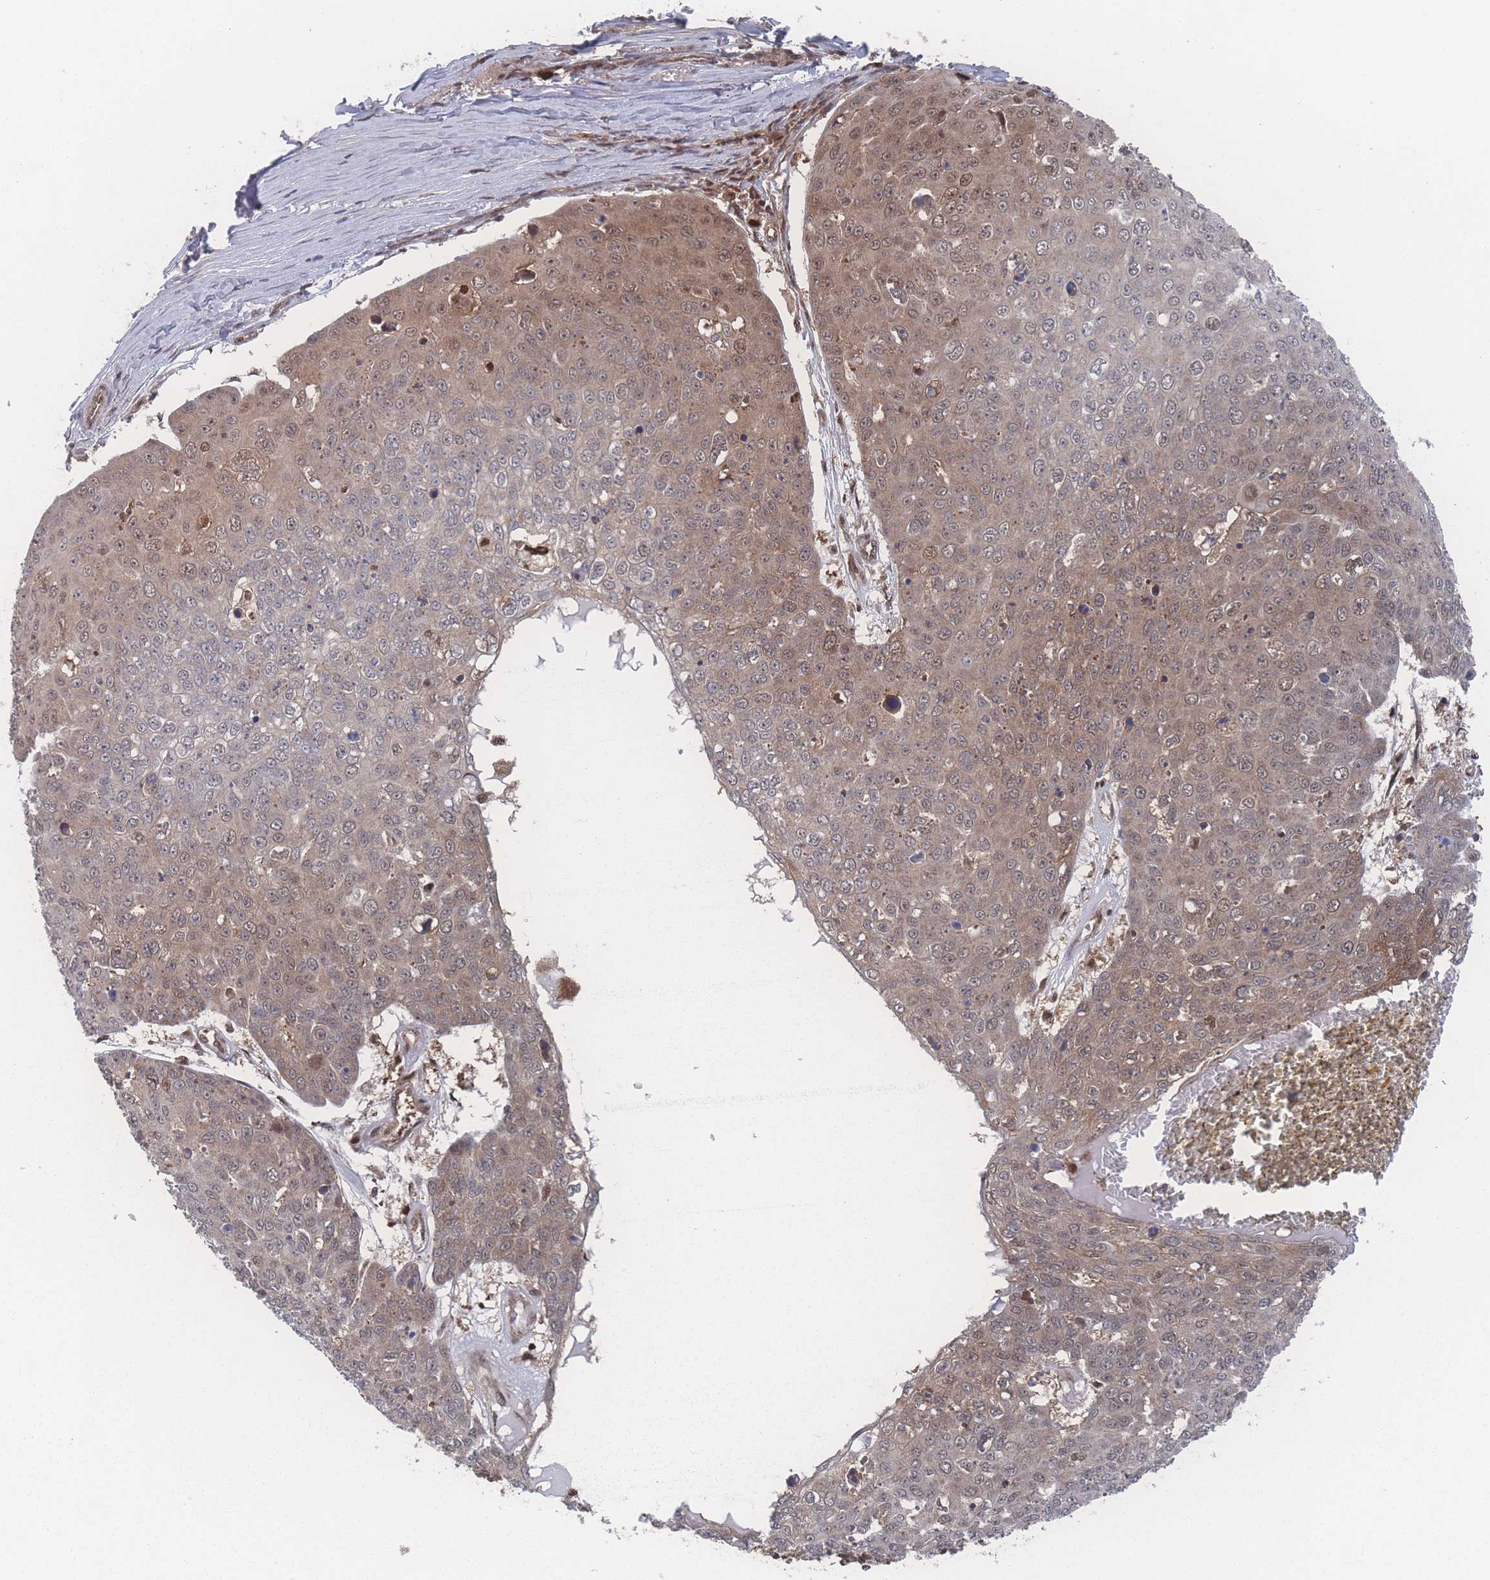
{"staining": {"intensity": "weak", "quantity": ">75%", "location": "cytoplasmic/membranous,nuclear"}, "tissue": "skin cancer", "cell_type": "Tumor cells", "image_type": "cancer", "snomed": [{"axis": "morphology", "description": "Squamous cell carcinoma, NOS"}, {"axis": "topography", "description": "Skin"}], "caption": "IHC histopathology image of human skin cancer (squamous cell carcinoma) stained for a protein (brown), which displays low levels of weak cytoplasmic/membranous and nuclear expression in about >75% of tumor cells.", "gene": "PSMA1", "patient": {"sex": "male", "age": 71}}